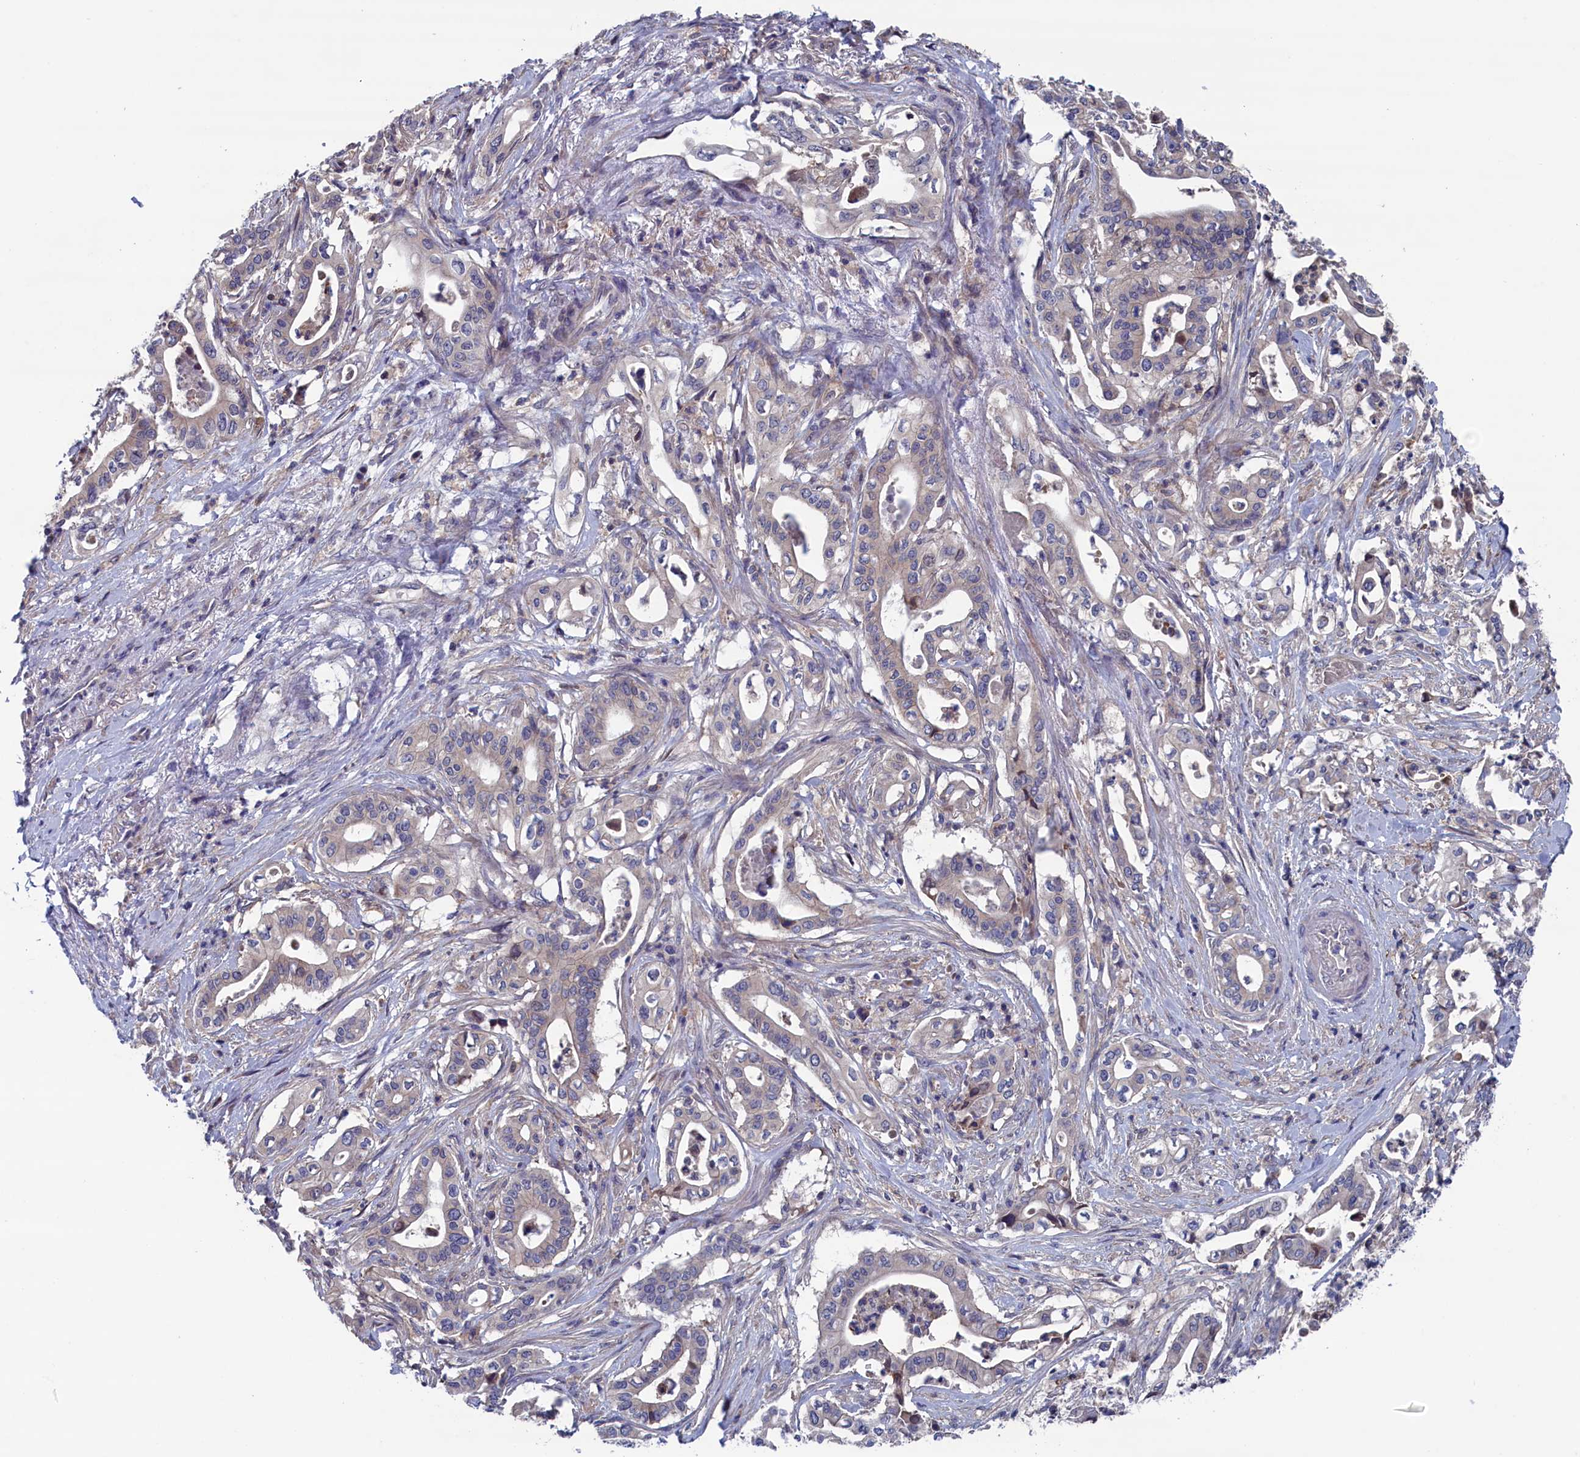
{"staining": {"intensity": "weak", "quantity": "<25%", "location": "cytoplasmic/membranous"}, "tissue": "pancreatic cancer", "cell_type": "Tumor cells", "image_type": "cancer", "snomed": [{"axis": "morphology", "description": "Adenocarcinoma, NOS"}, {"axis": "topography", "description": "Pancreas"}], "caption": "IHC histopathology image of neoplastic tissue: human pancreatic cancer (adenocarcinoma) stained with DAB shows no significant protein expression in tumor cells.", "gene": "SPATA13", "patient": {"sex": "female", "age": 77}}